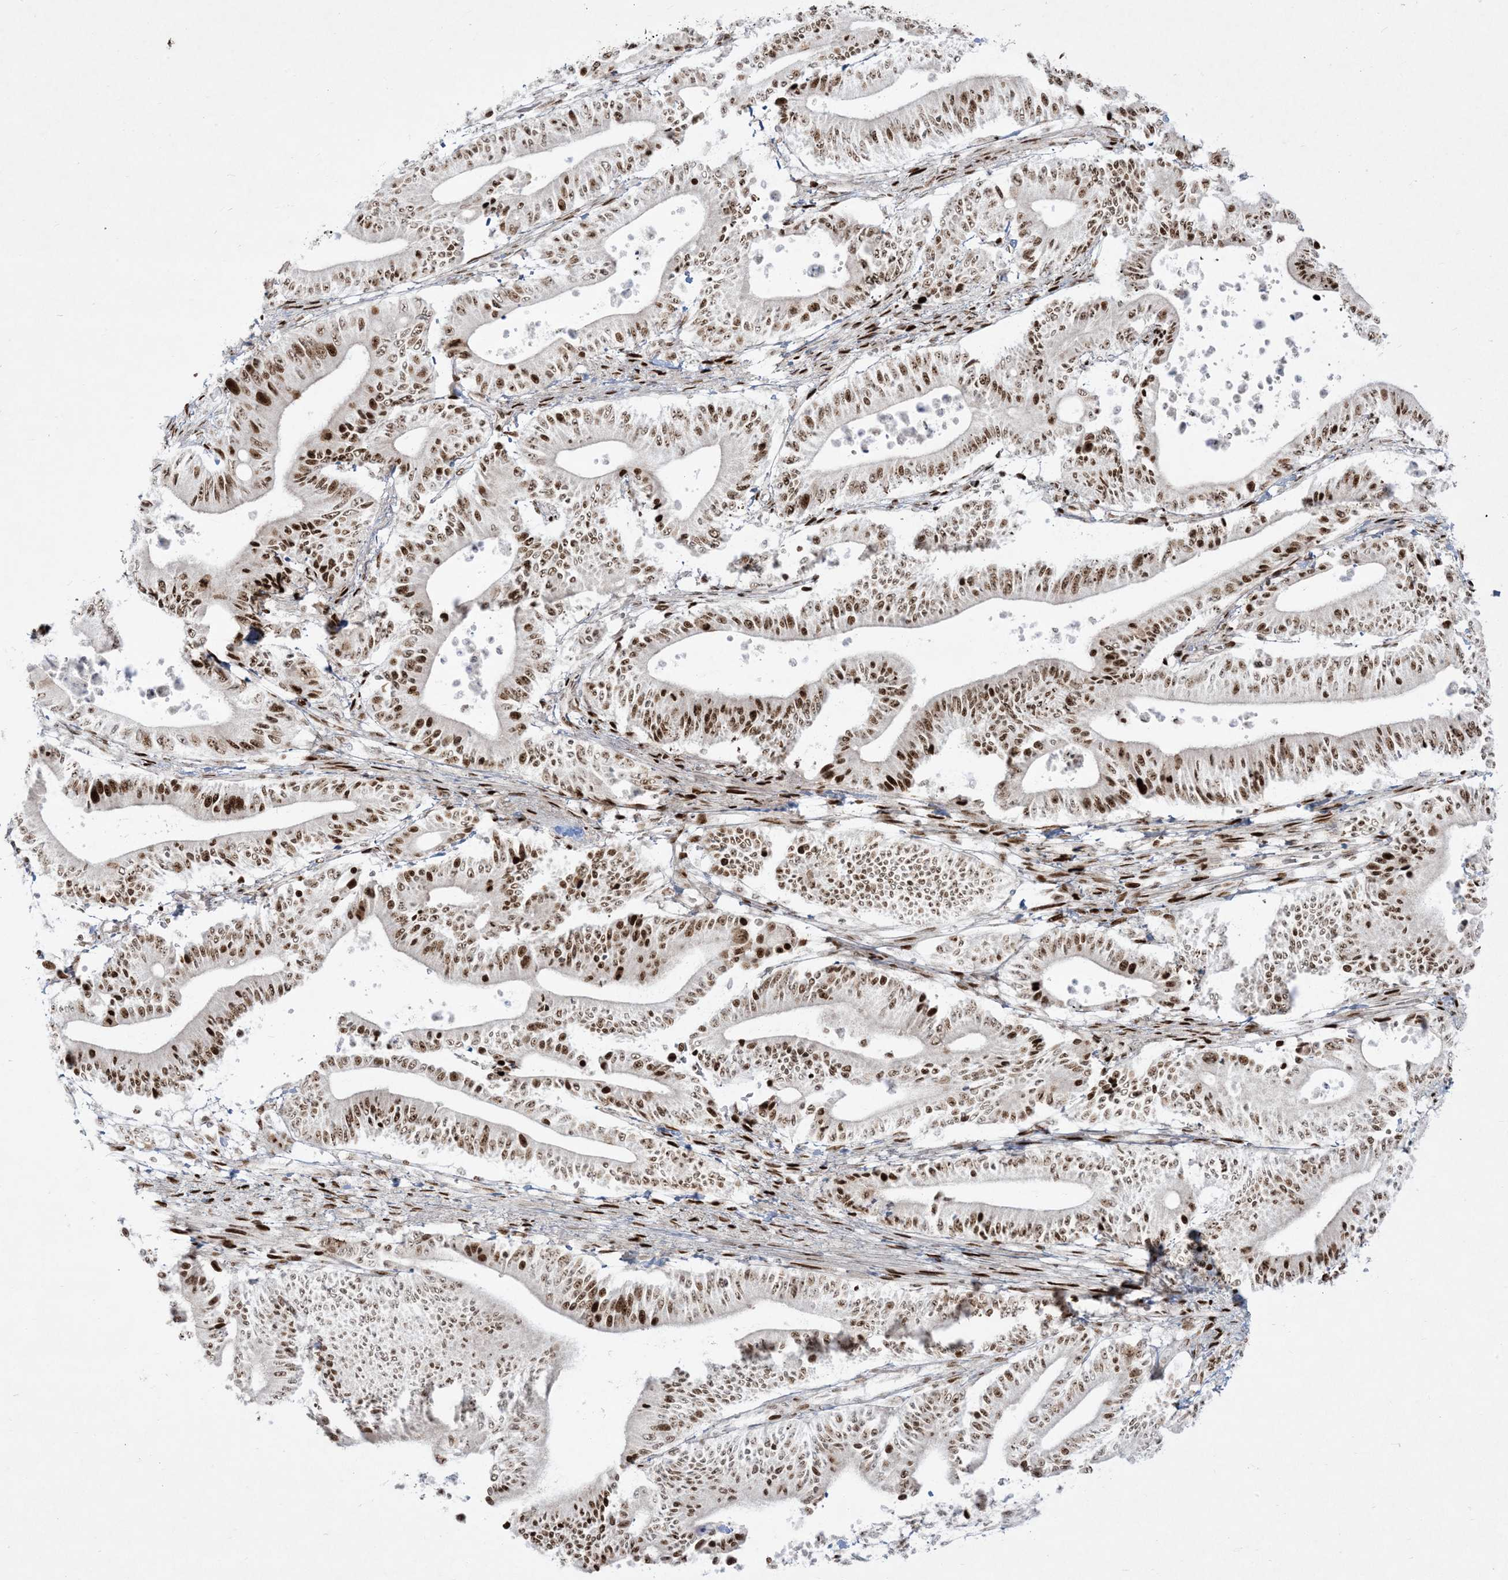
{"staining": {"intensity": "strong", "quantity": "25%-75%", "location": "nuclear"}, "tissue": "liver cancer", "cell_type": "Tumor cells", "image_type": "cancer", "snomed": [{"axis": "morphology", "description": "Normal tissue, NOS"}, {"axis": "morphology", "description": "Cholangiocarcinoma"}, {"axis": "topography", "description": "Liver"}, {"axis": "topography", "description": "Peripheral nerve tissue"}], "caption": "DAB (3,3'-diaminobenzidine) immunohistochemical staining of human liver cholangiocarcinoma reveals strong nuclear protein staining in approximately 25%-75% of tumor cells.", "gene": "RBM10", "patient": {"sex": "female", "age": 73}}